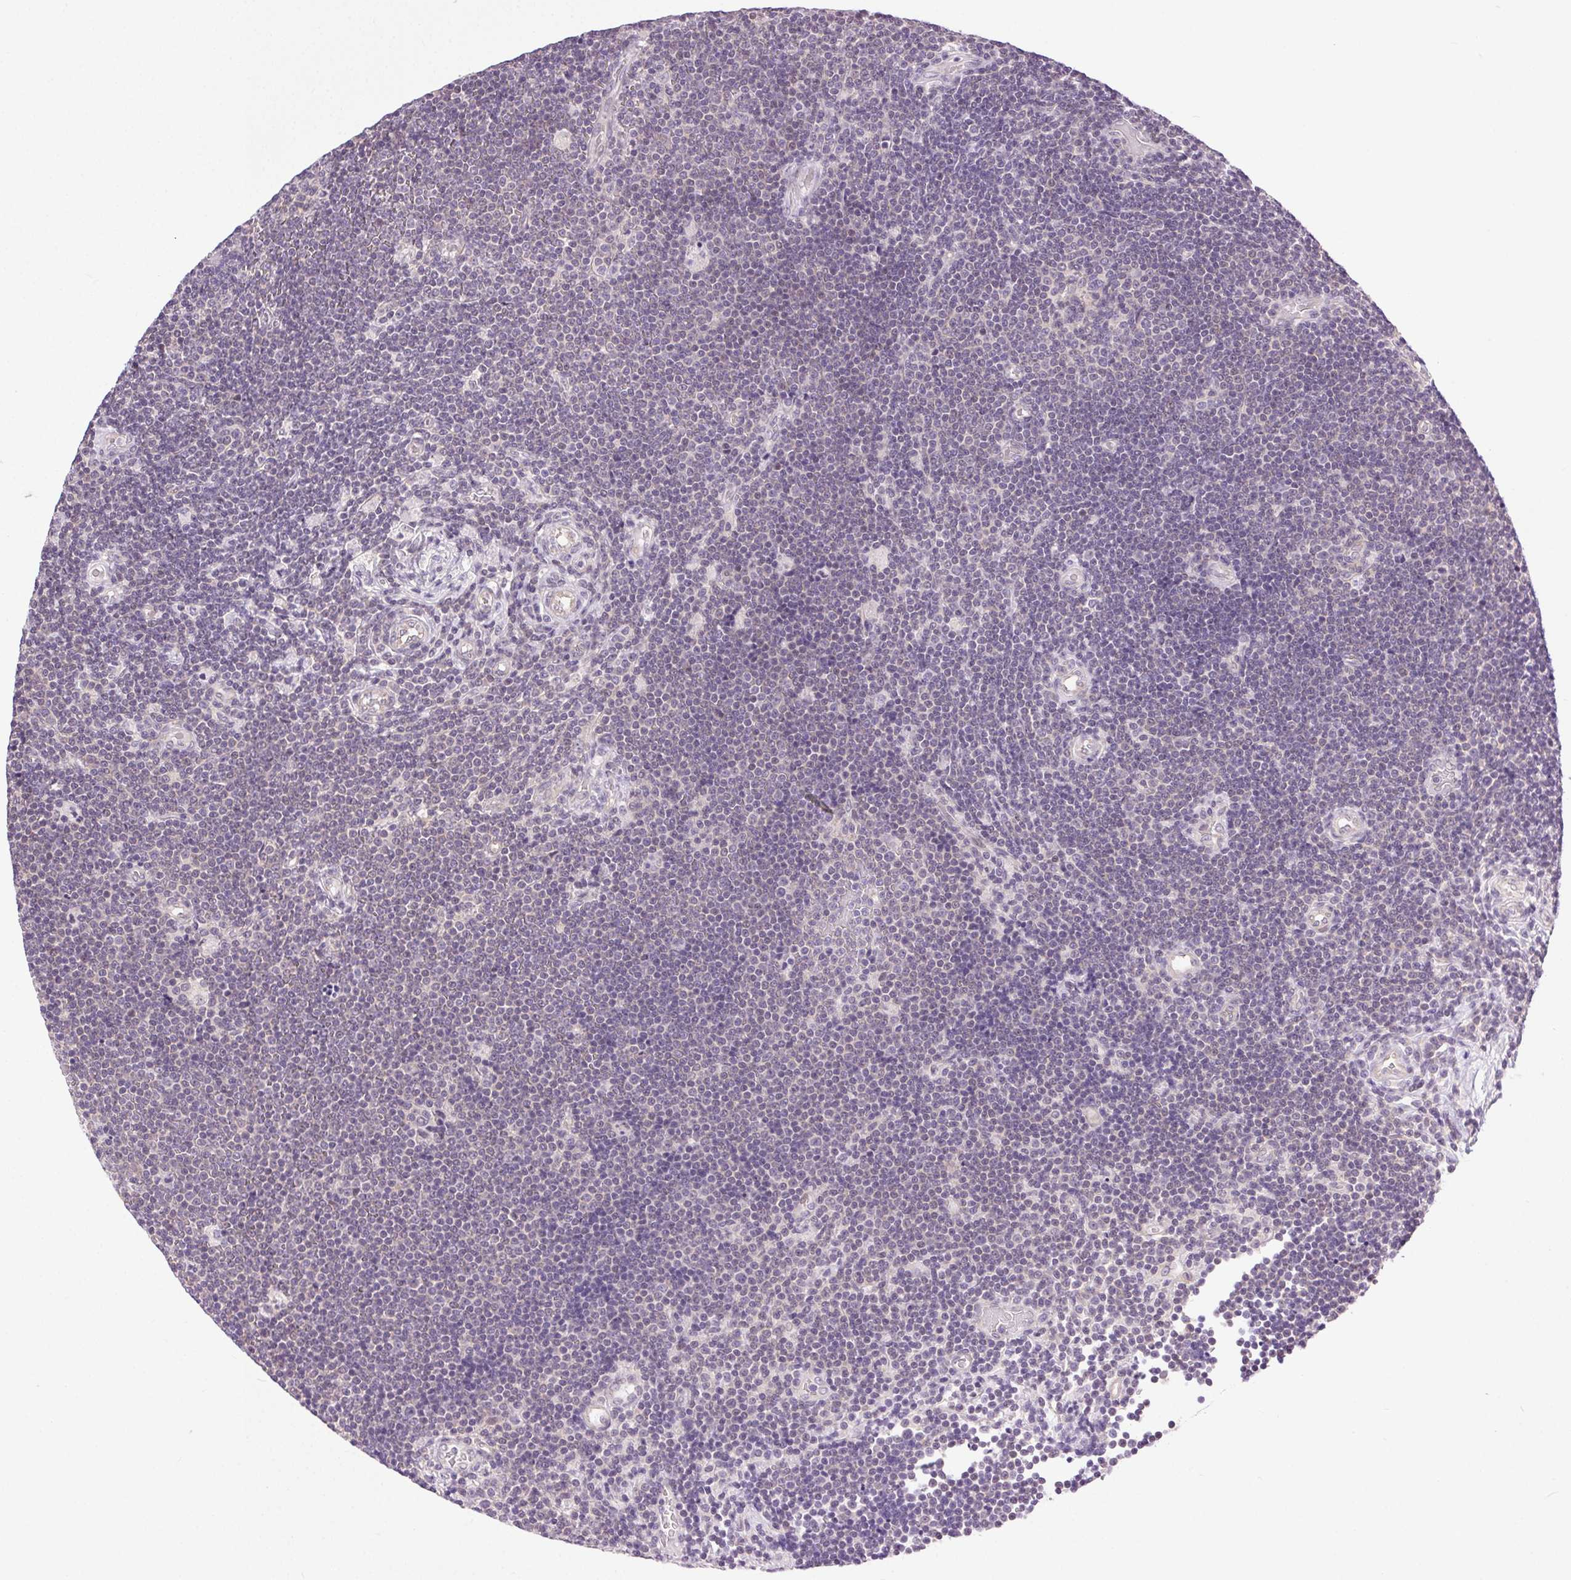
{"staining": {"intensity": "negative", "quantity": "none", "location": "none"}, "tissue": "lymphoma", "cell_type": "Tumor cells", "image_type": "cancer", "snomed": [{"axis": "morphology", "description": "Malignant lymphoma, non-Hodgkin's type, Low grade"}, {"axis": "topography", "description": "Brain"}], "caption": "Tumor cells show no significant expression in malignant lymphoma, non-Hodgkin's type (low-grade).", "gene": "SYT11", "patient": {"sex": "female", "age": 66}}